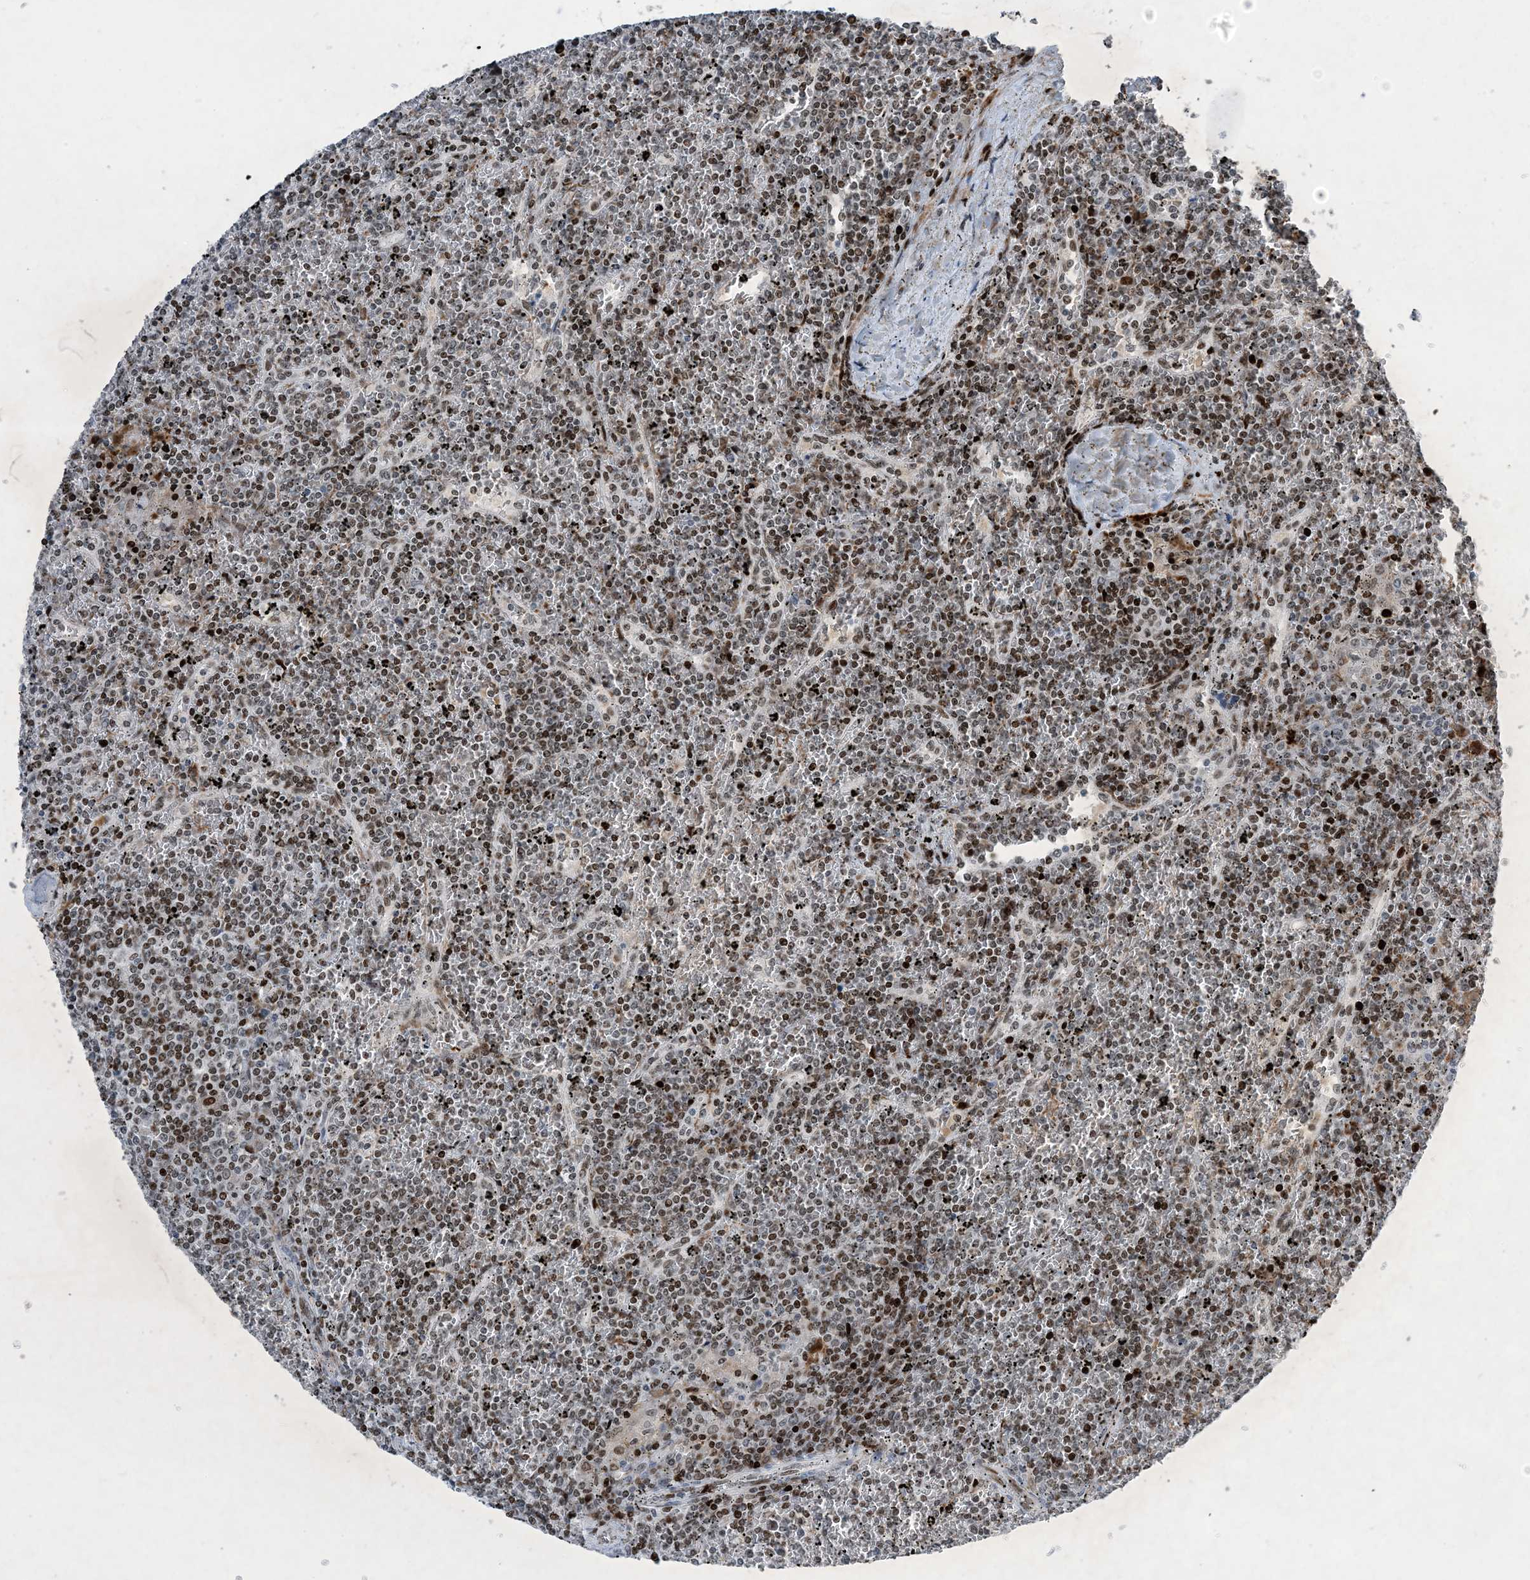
{"staining": {"intensity": "moderate", "quantity": "25%-75%", "location": "nuclear"}, "tissue": "lymphoma", "cell_type": "Tumor cells", "image_type": "cancer", "snomed": [{"axis": "morphology", "description": "Malignant lymphoma, non-Hodgkin's type, Low grade"}, {"axis": "topography", "description": "Spleen"}], "caption": "An image of human lymphoma stained for a protein exhibits moderate nuclear brown staining in tumor cells. (brown staining indicates protein expression, while blue staining denotes nuclei).", "gene": "SLC25A53", "patient": {"sex": "female", "age": 19}}